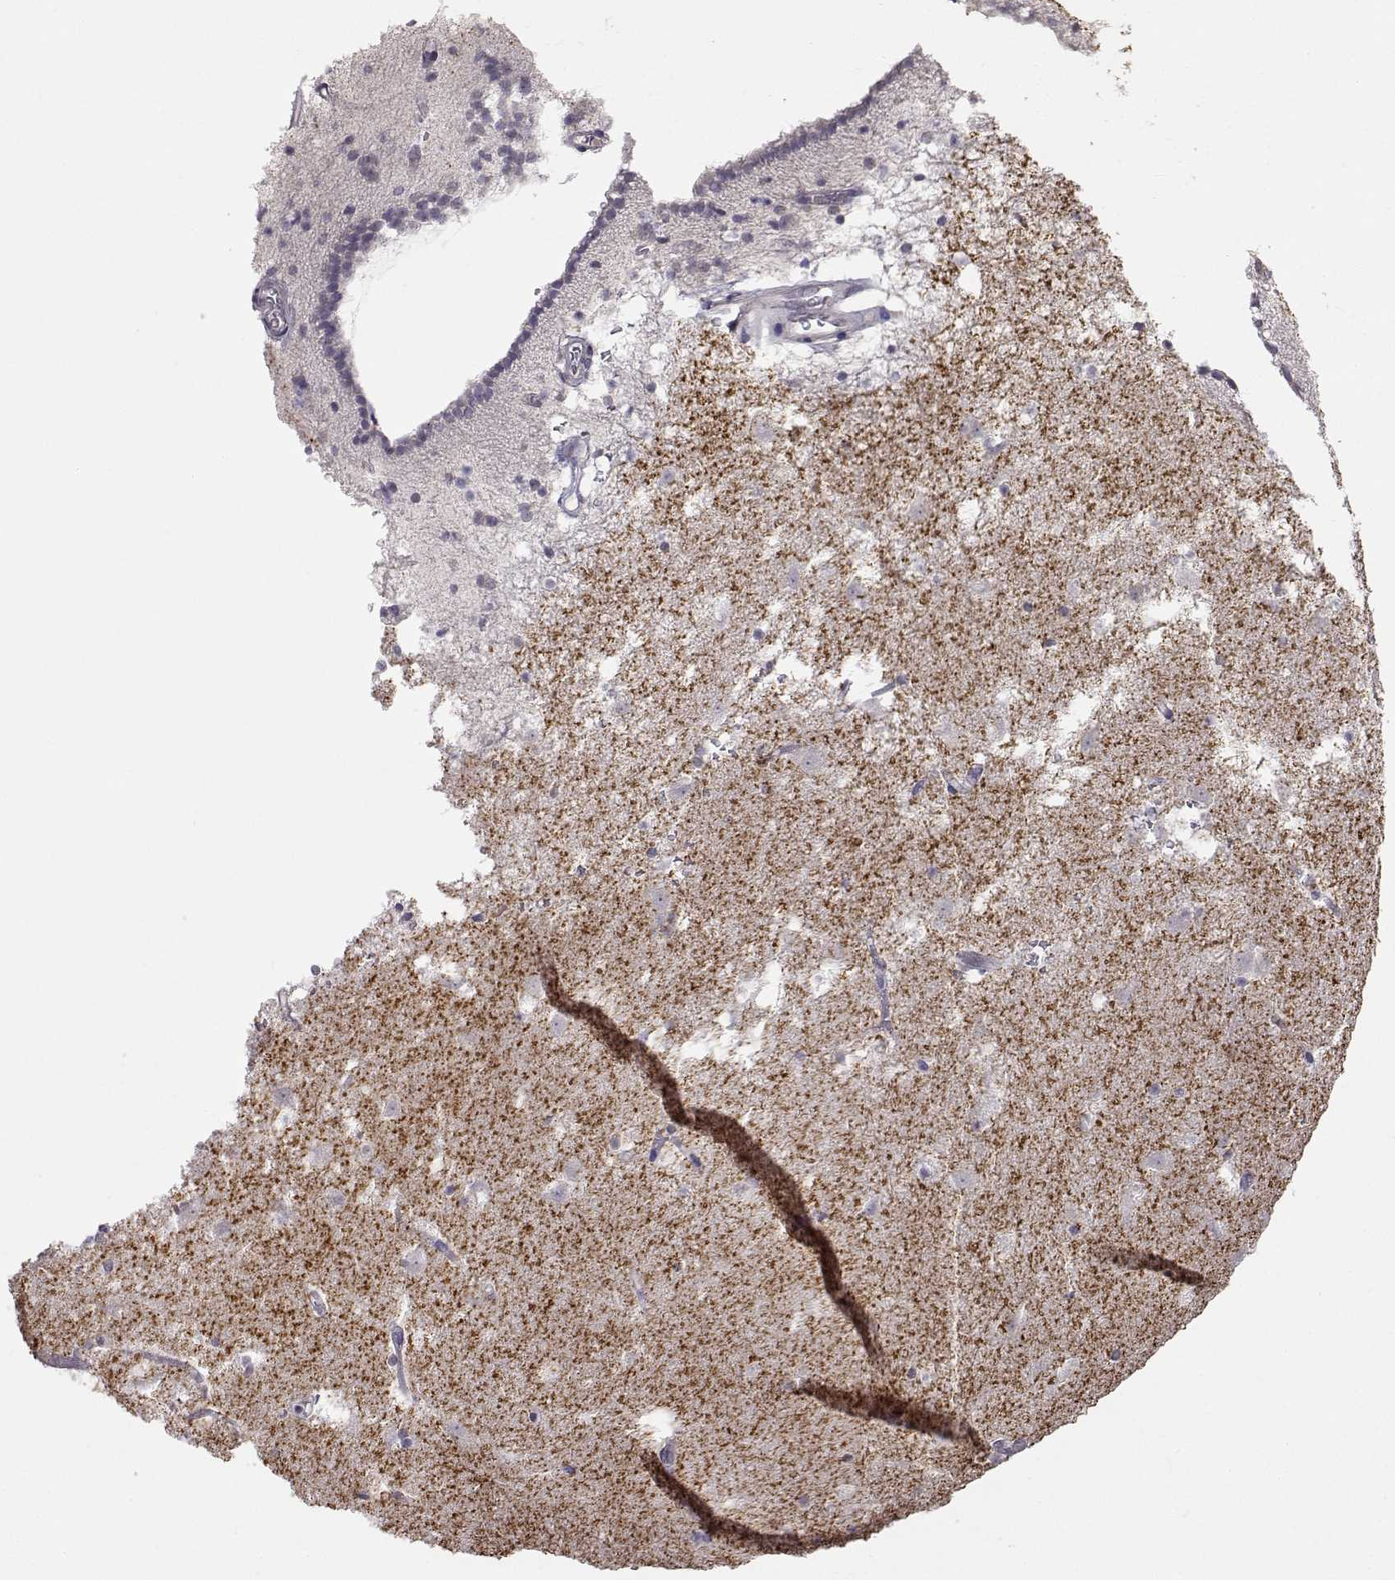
{"staining": {"intensity": "negative", "quantity": "none", "location": "none"}, "tissue": "caudate", "cell_type": "Glial cells", "image_type": "normal", "snomed": [{"axis": "morphology", "description": "Normal tissue, NOS"}, {"axis": "topography", "description": "Lateral ventricle wall"}], "caption": "This is a micrograph of immunohistochemistry staining of normal caudate, which shows no positivity in glial cells.", "gene": "SLC6A3", "patient": {"sex": "female", "age": 42}}